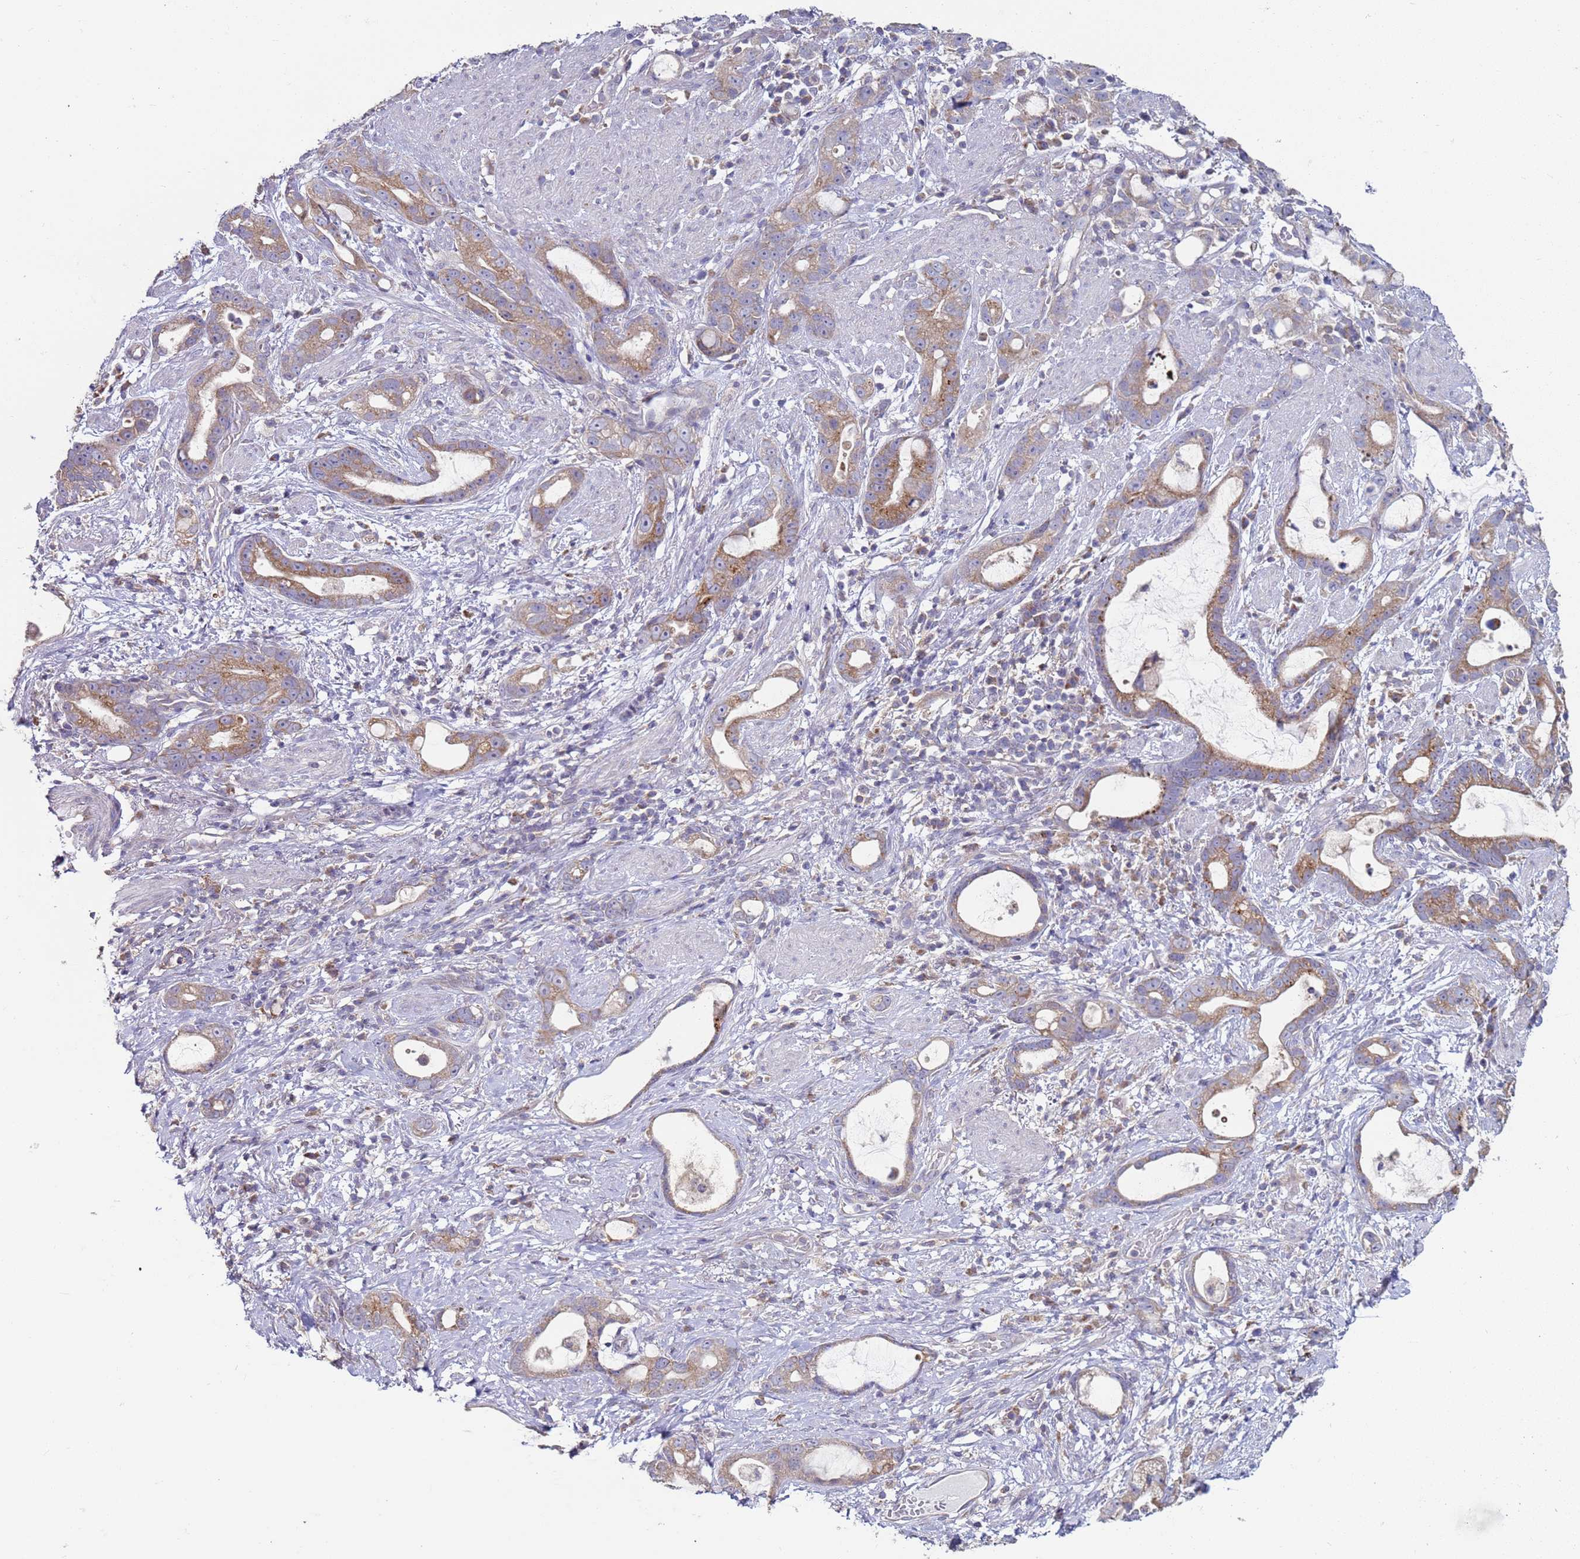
{"staining": {"intensity": "moderate", "quantity": "25%-75%", "location": "cytoplasmic/membranous"}, "tissue": "stomach cancer", "cell_type": "Tumor cells", "image_type": "cancer", "snomed": [{"axis": "morphology", "description": "Adenocarcinoma, NOS"}, {"axis": "topography", "description": "Stomach"}], "caption": "High-power microscopy captured an immunohistochemistry (IHC) histopathology image of stomach adenocarcinoma, revealing moderate cytoplasmic/membranous staining in approximately 25%-75% of tumor cells.", "gene": "DIP2B", "patient": {"sex": "male", "age": 55}}